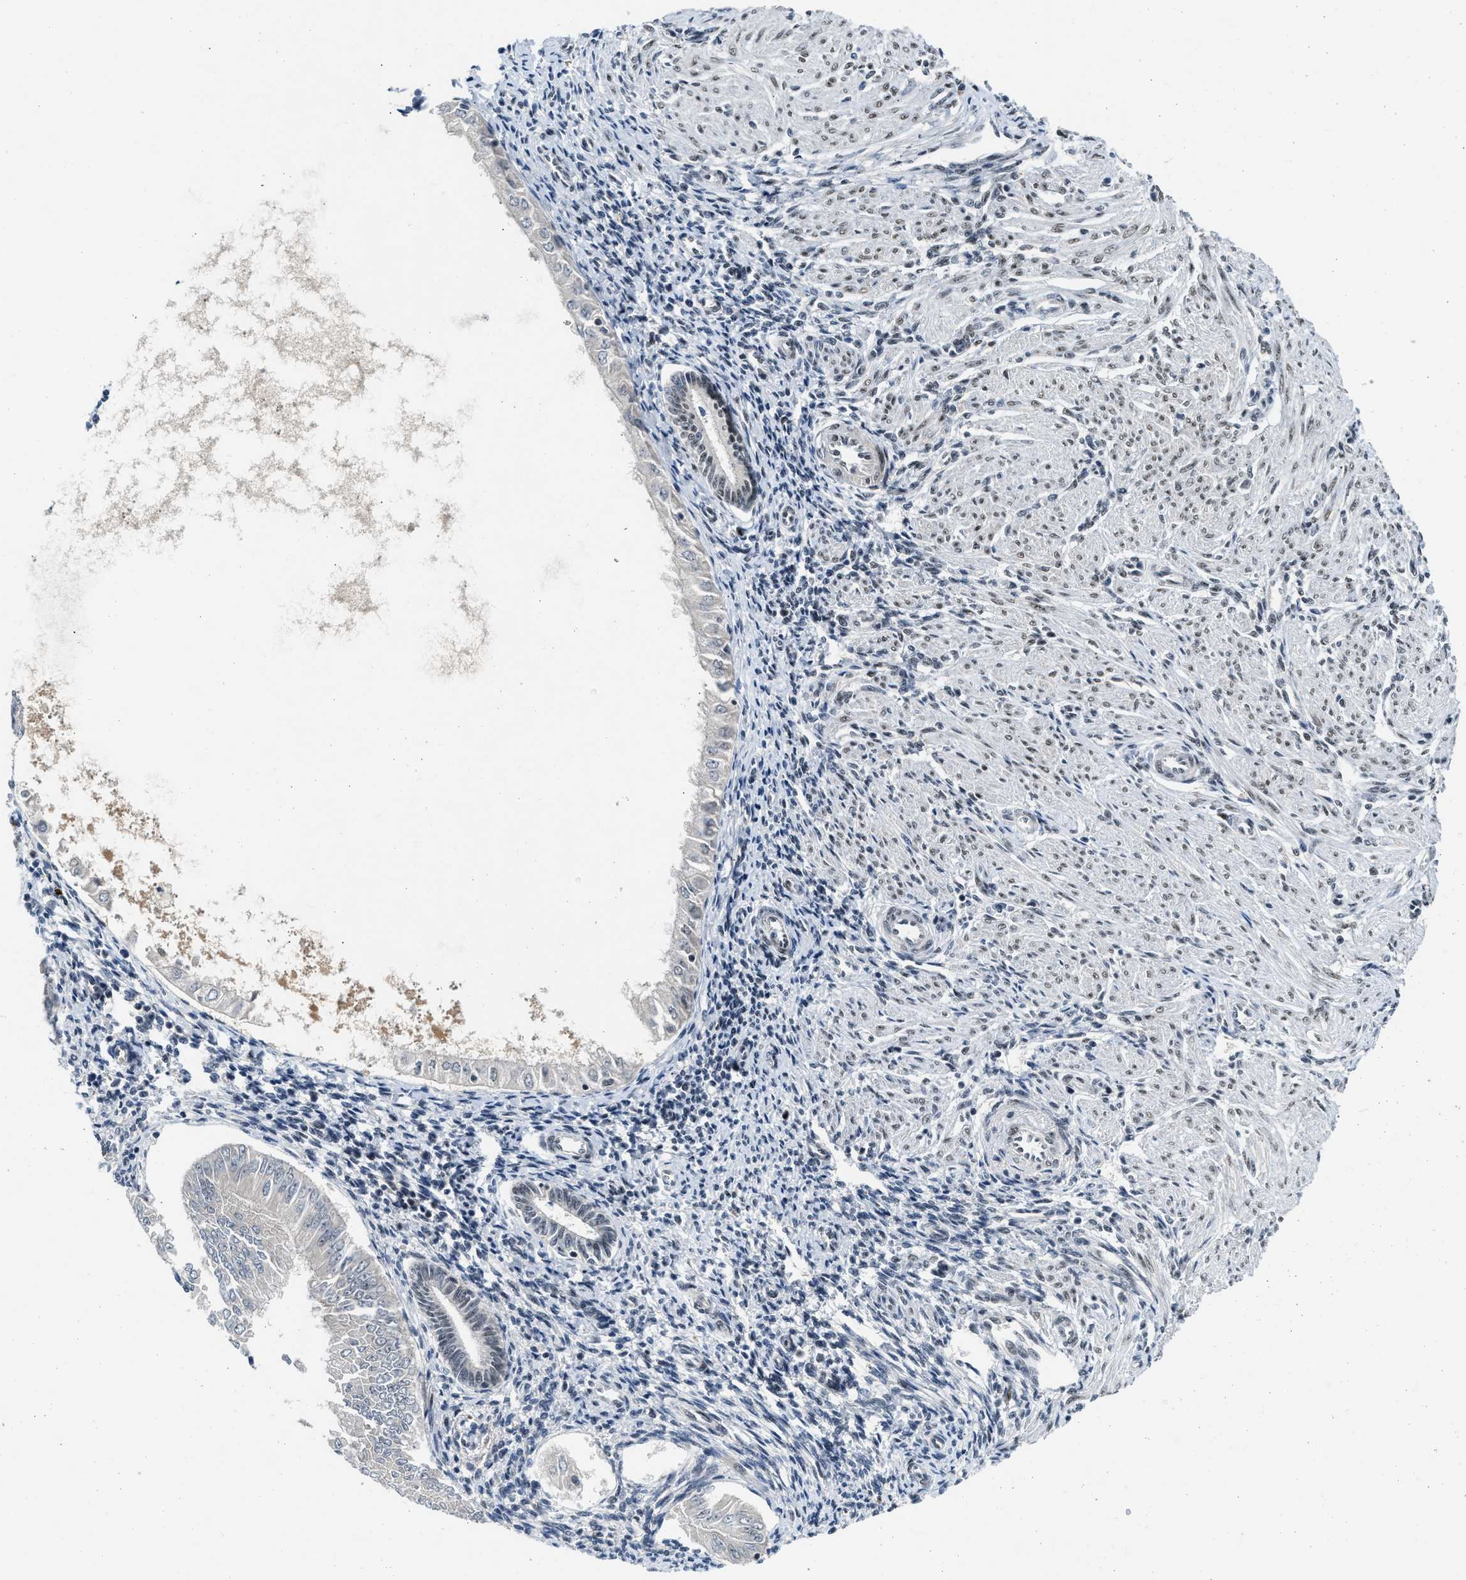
{"staining": {"intensity": "negative", "quantity": "none", "location": "none"}, "tissue": "endometrial cancer", "cell_type": "Tumor cells", "image_type": "cancer", "snomed": [{"axis": "morphology", "description": "Adenocarcinoma, NOS"}, {"axis": "topography", "description": "Endometrium"}], "caption": "Human adenocarcinoma (endometrial) stained for a protein using immunohistochemistry (IHC) shows no staining in tumor cells.", "gene": "NCOA1", "patient": {"sex": "female", "age": 53}}